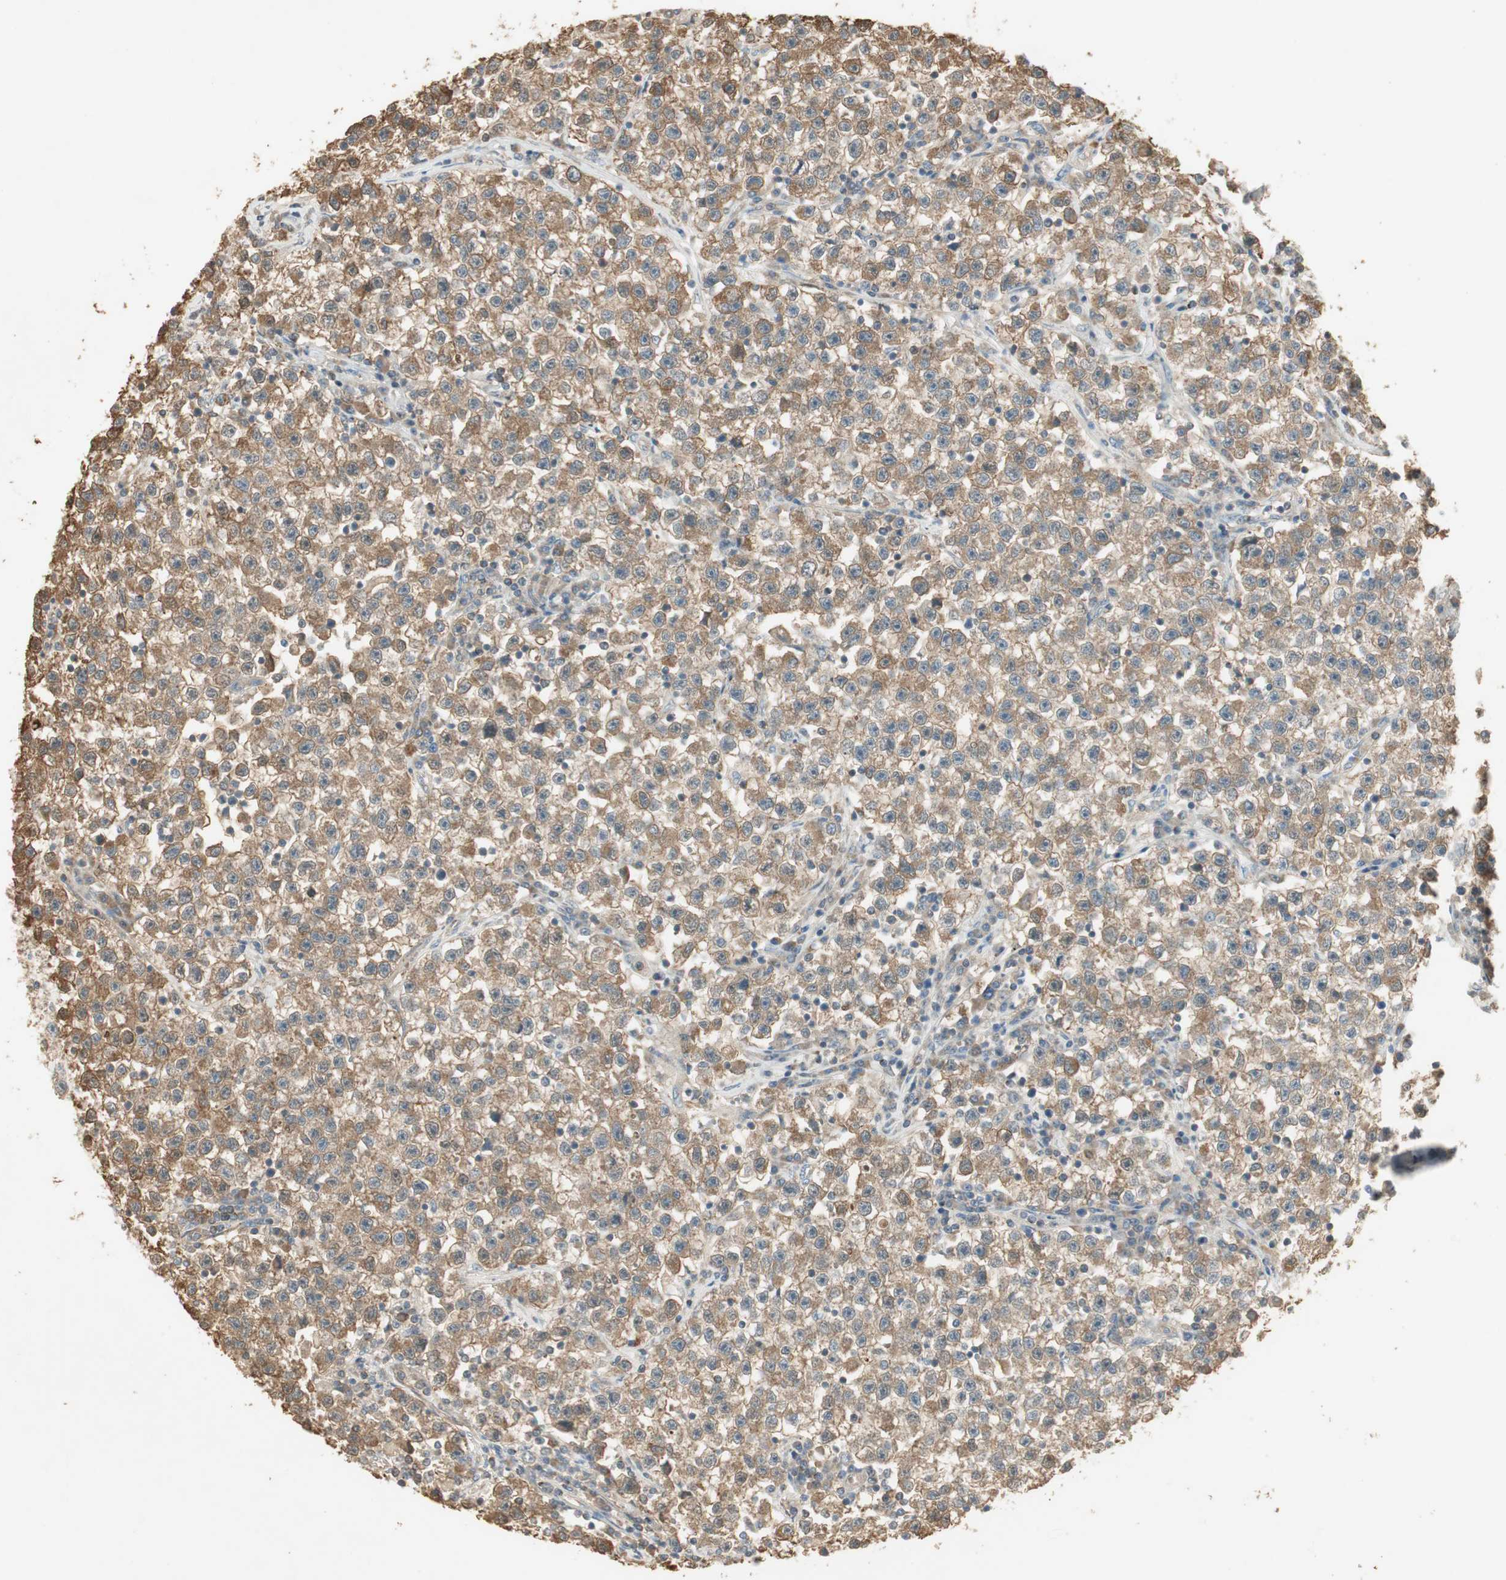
{"staining": {"intensity": "moderate", "quantity": ">75%", "location": "cytoplasmic/membranous"}, "tissue": "testis cancer", "cell_type": "Tumor cells", "image_type": "cancer", "snomed": [{"axis": "morphology", "description": "Seminoma, NOS"}, {"axis": "topography", "description": "Testis"}], "caption": "This micrograph reveals immunohistochemistry staining of human testis cancer, with medium moderate cytoplasmic/membranous expression in about >75% of tumor cells.", "gene": "USP2", "patient": {"sex": "male", "age": 22}}